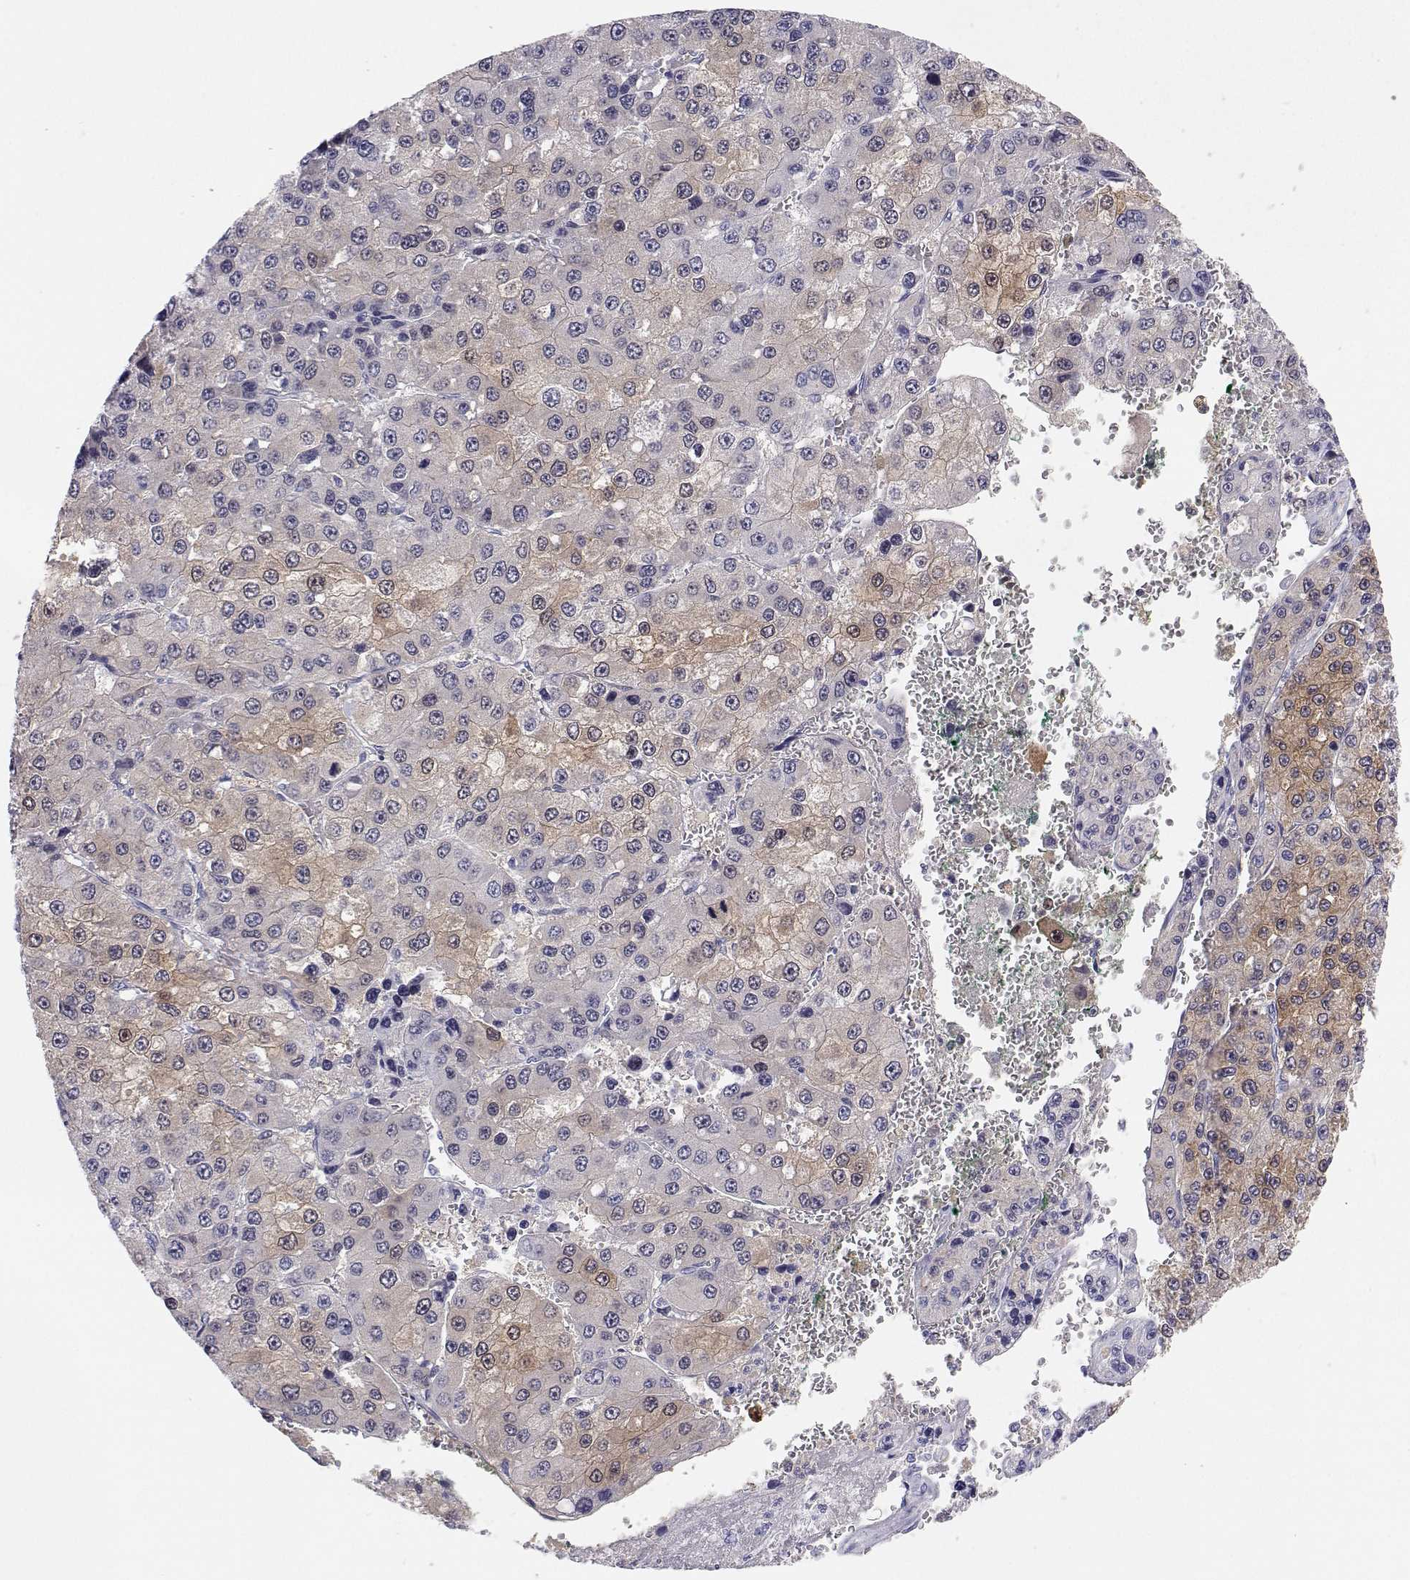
{"staining": {"intensity": "weak", "quantity": "<25%", "location": "cytoplasmic/membranous,nuclear"}, "tissue": "liver cancer", "cell_type": "Tumor cells", "image_type": "cancer", "snomed": [{"axis": "morphology", "description": "Carcinoma, Hepatocellular, NOS"}, {"axis": "topography", "description": "Liver"}], "caption": "An immunohistochemistry (IHC) photomicrograph of liver cancer is shown. There is no staining in tumor cells of liver cancer.", "gene": "BHMT", "patient": {"sex": "female", "age": 73}}